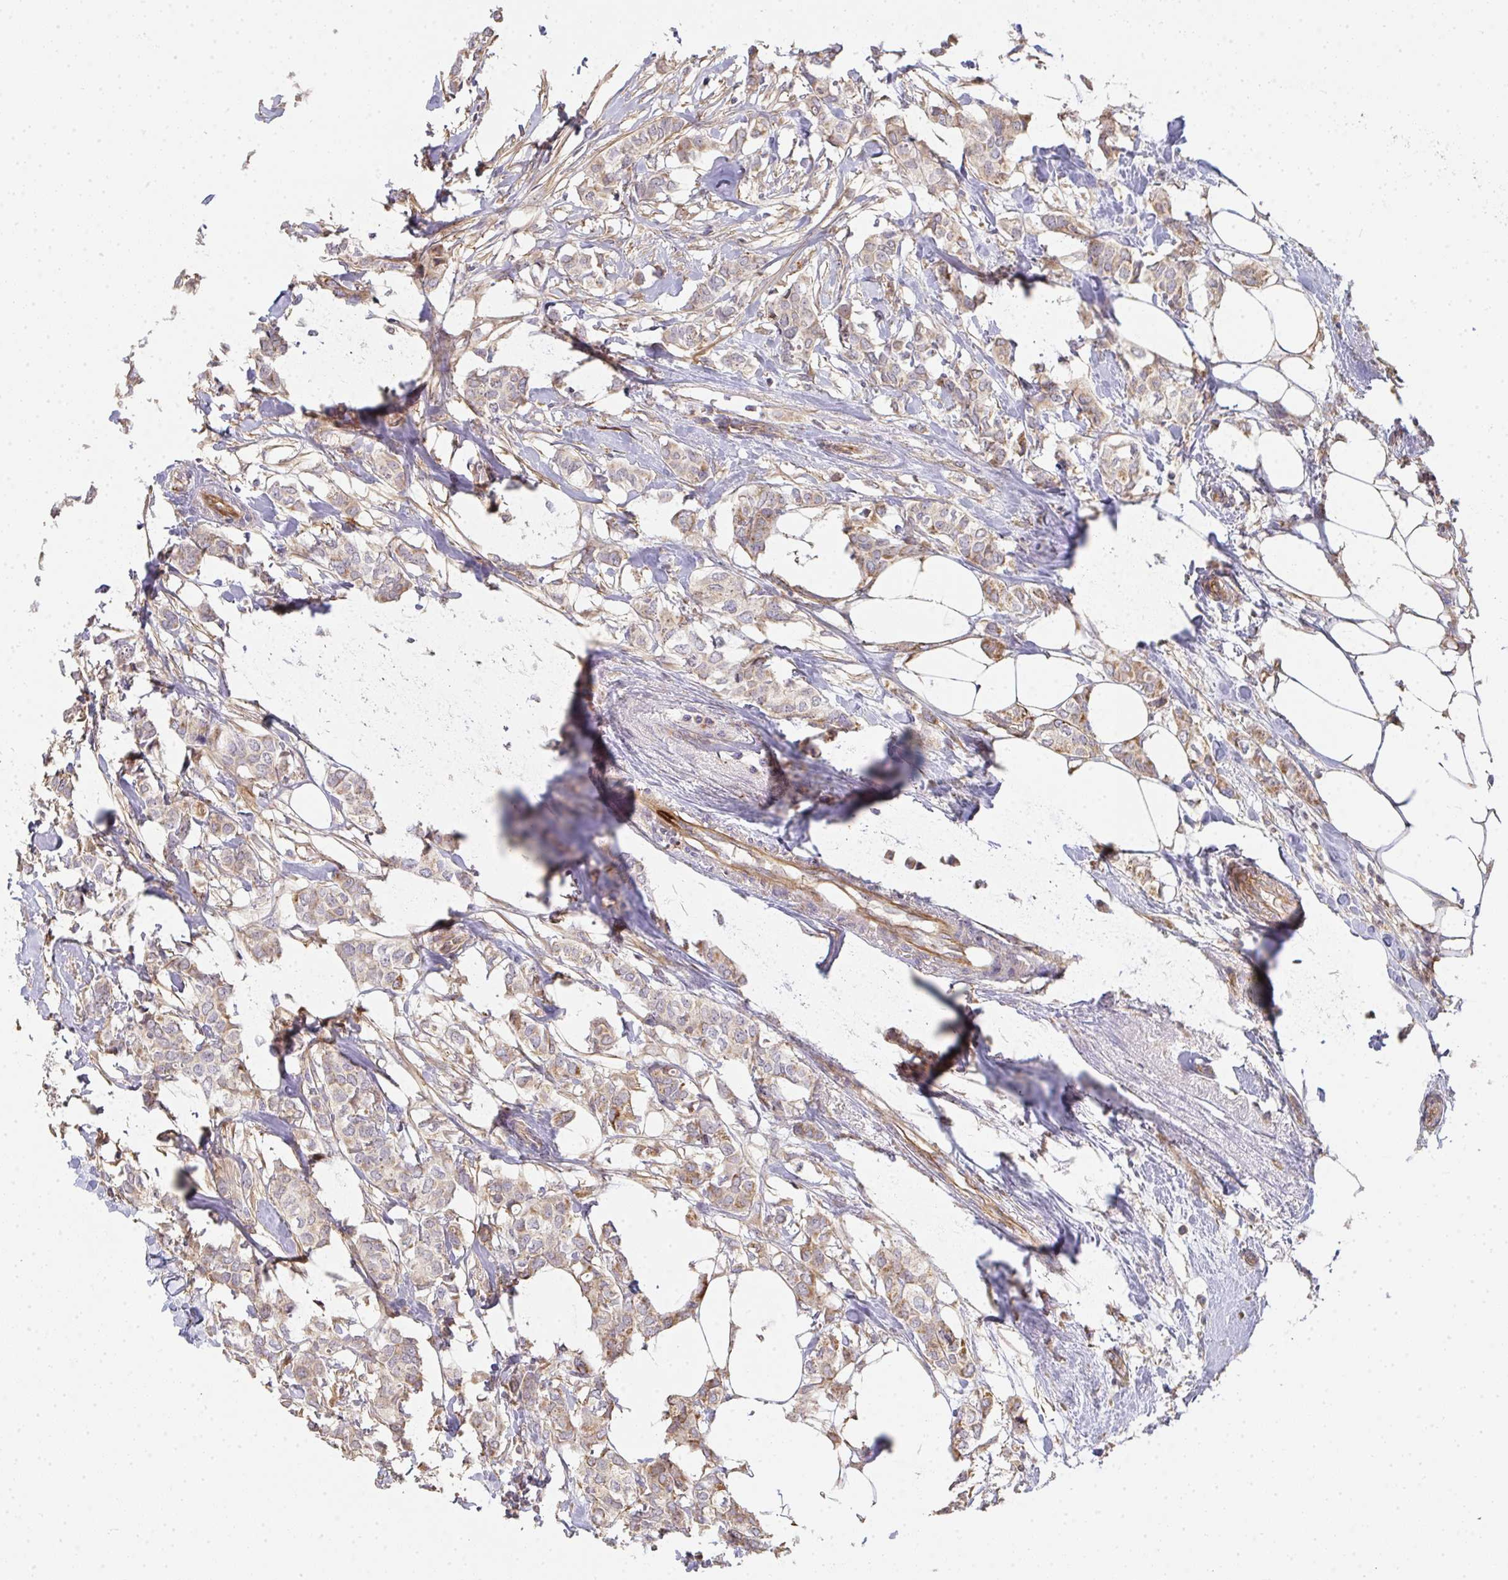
{"staining": {"intensity": "weak", "quantity": ">75%", "location": "cytoplasmic/membranous"}, "tissue": "breast cancer", "cell_type": "Tumor cells", "image_type": "cancer", "snomed": [{"axis": "morphology", "description": "Duct carcinoma"}, {"axis": "topography", "description": "Breast"}], "caption": "IHC (DAB) staining of breast cancer (intraductal carcinoma) reveals weak cytoplasmic/membranous protein staining in approximately >75% of tumor cells. Using DAB (brown) and hematoxylin (blue) stains, captured at high magnification using brightfield microscopy.", "gene": "B4GALT6", "patient": {"sex": "female", "age": 62}}